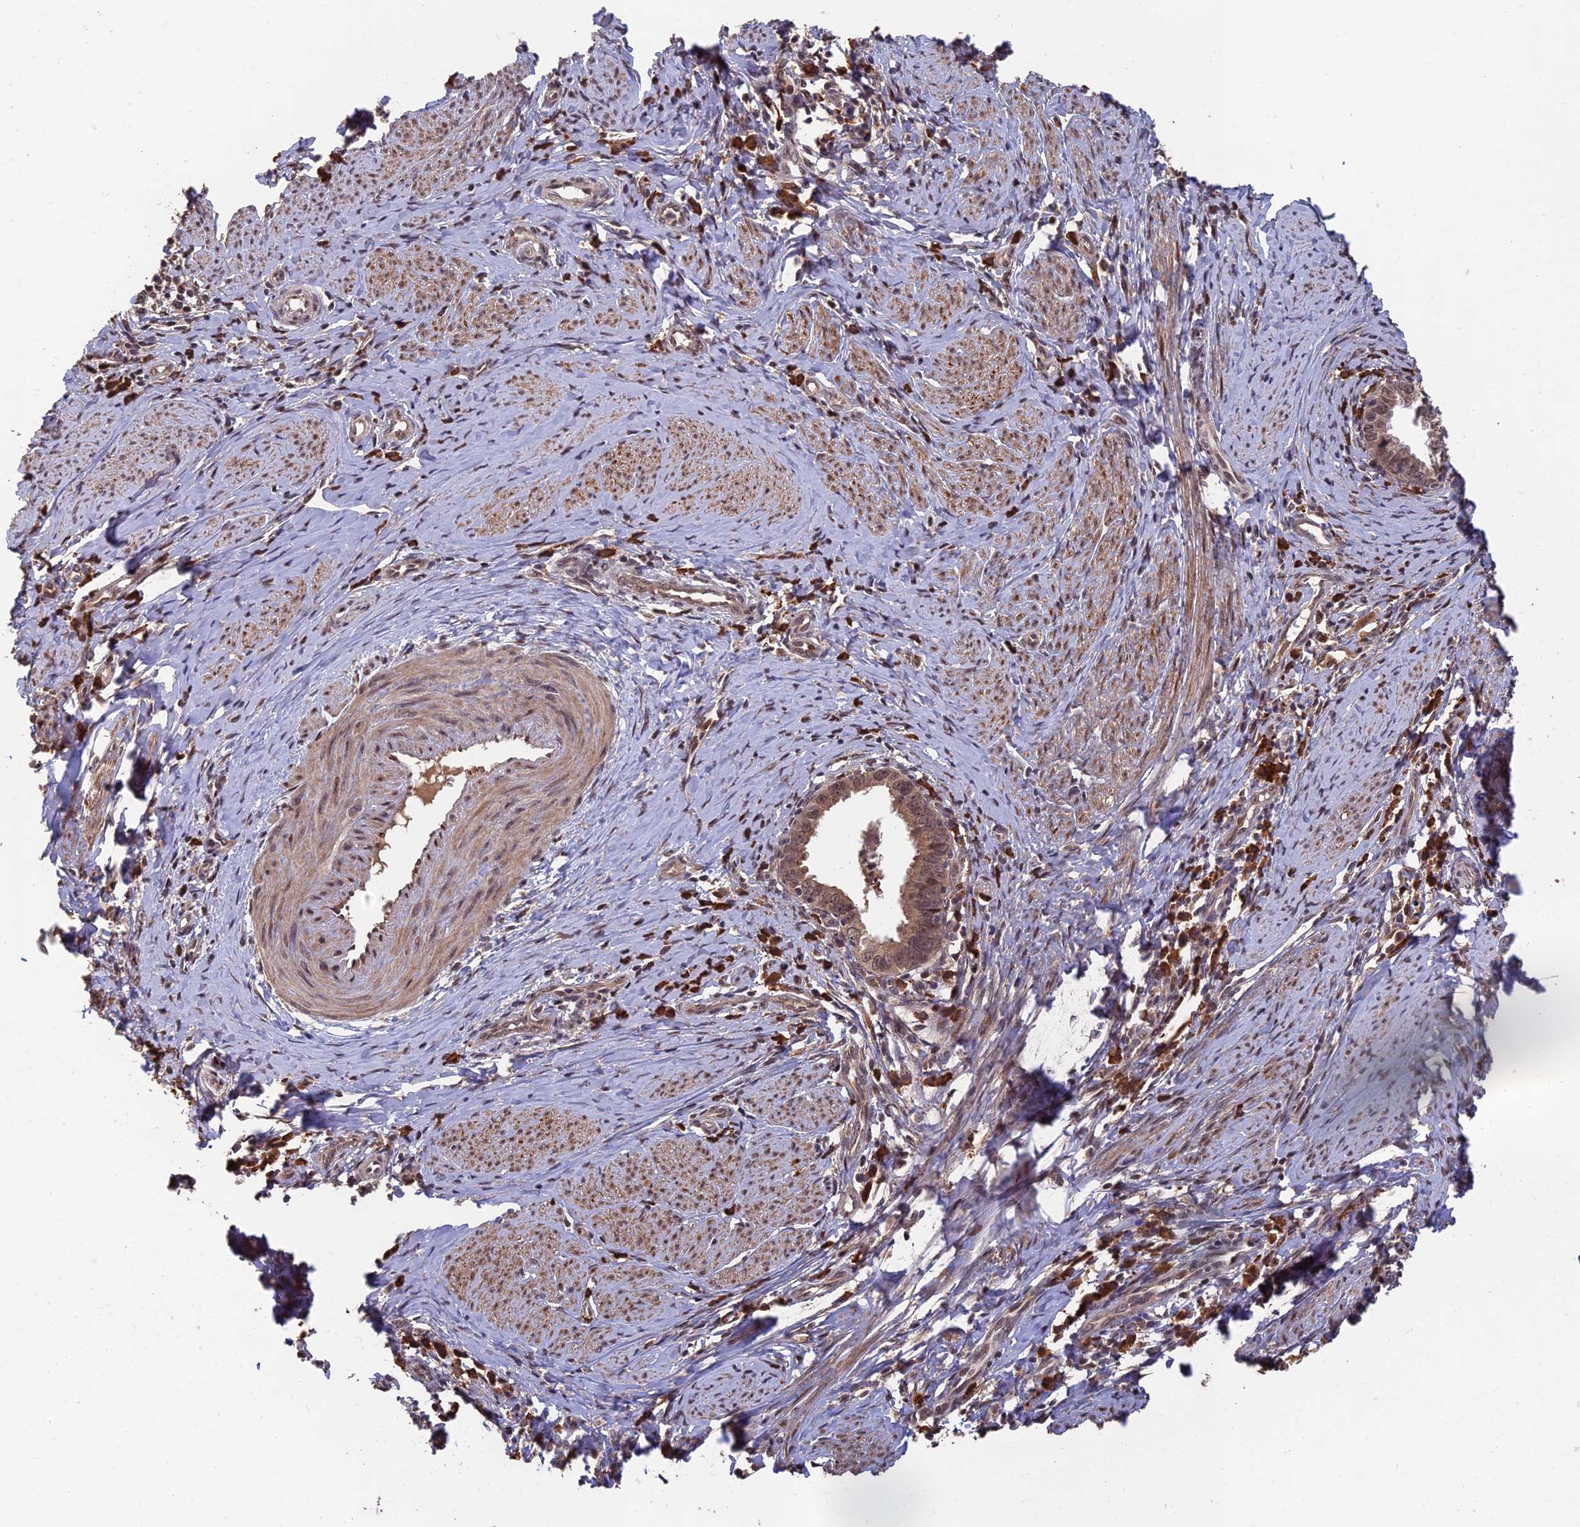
{"staining": {"intensity": "moderate", "quantity": ">75%", "location": "cytoplasmic/membranous,nuclear"}, "tissue": "cervical cancer", "cell_type": "Tumor cells", "image_type": "cancer", "snomed": [{"axis": "morphology", "description": "Adenocarcinoma, NOS"}, {"axis": "topography", "description": "Cervix"}], "caption": "Moderate cytoplasmic/membranous and nuclear protein expression is appreciated in approximately >75% of tumor cells in cervical cancer. The protein is stained brown, and the nuclei are stained in blue (DAB IHC with brightfield microscopy, high magnification).", "gene": "OSBPL1A", "patient": {"sex": "female", "age": 36}}